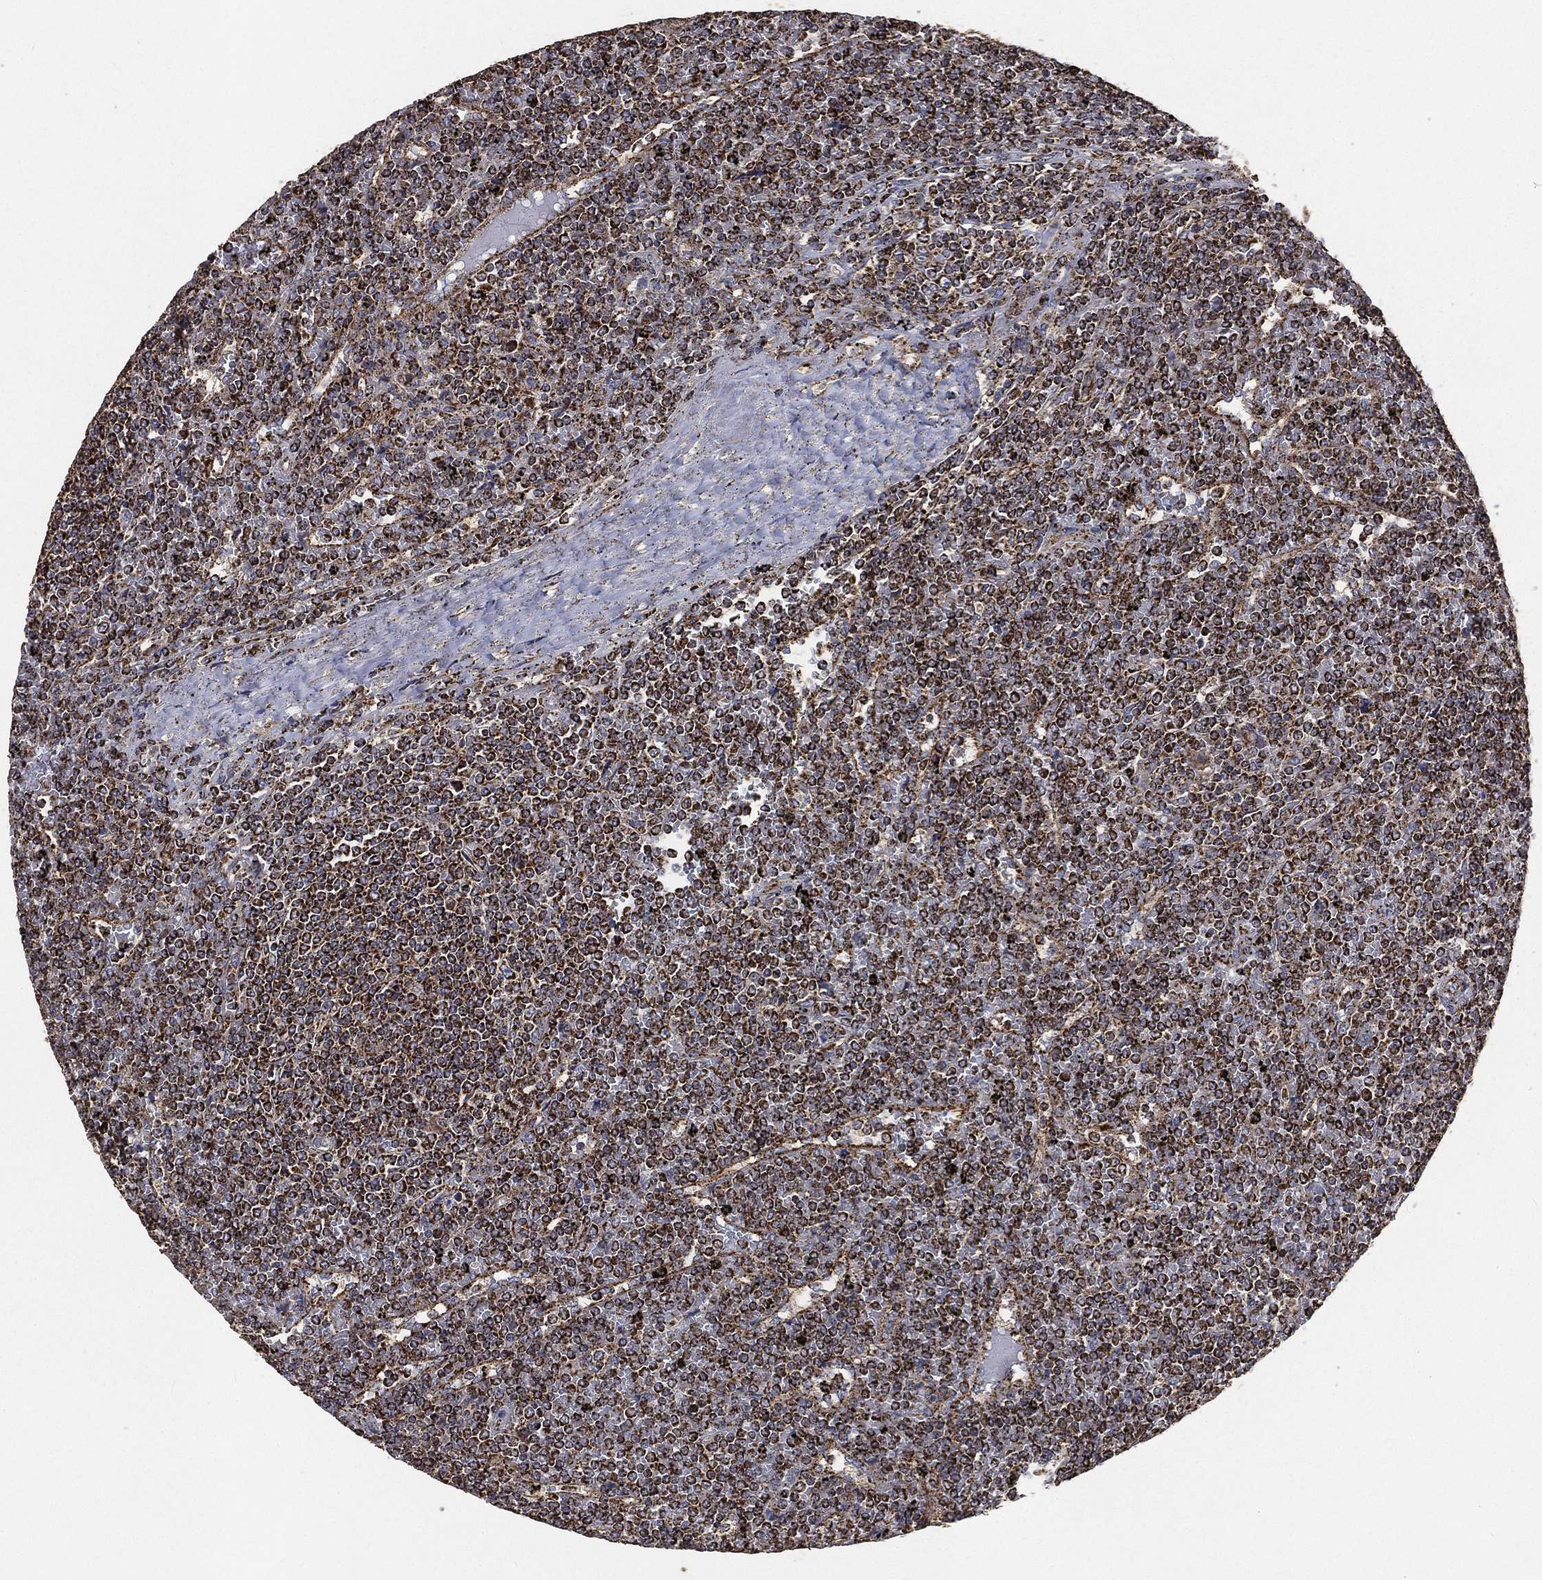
{"staining": {"intensity": "strong", "quantity": ">75%", "location": "cytoplasmic/membranous"}, "tissue": "lymphoma", "cell_type": "Tumor cells", "image_type": "cancer", "snomed": [{"axis": "morphology", "description": "Malignant lymphoma, non-Hodgkin's type, Low grade"}, {"axis": "topography", "description": "Spleen"}], "caption": "This is a photomicrograph of immunohistochemistry (IHC) staining of low-grade malignant lymphoma, non-Hodgkin's type, which shows strong positivity in the cytoplasmic/membranous of tumor cells.", "gene": "SLC38A7", "patient": {"sex": "female", "age": 19}}